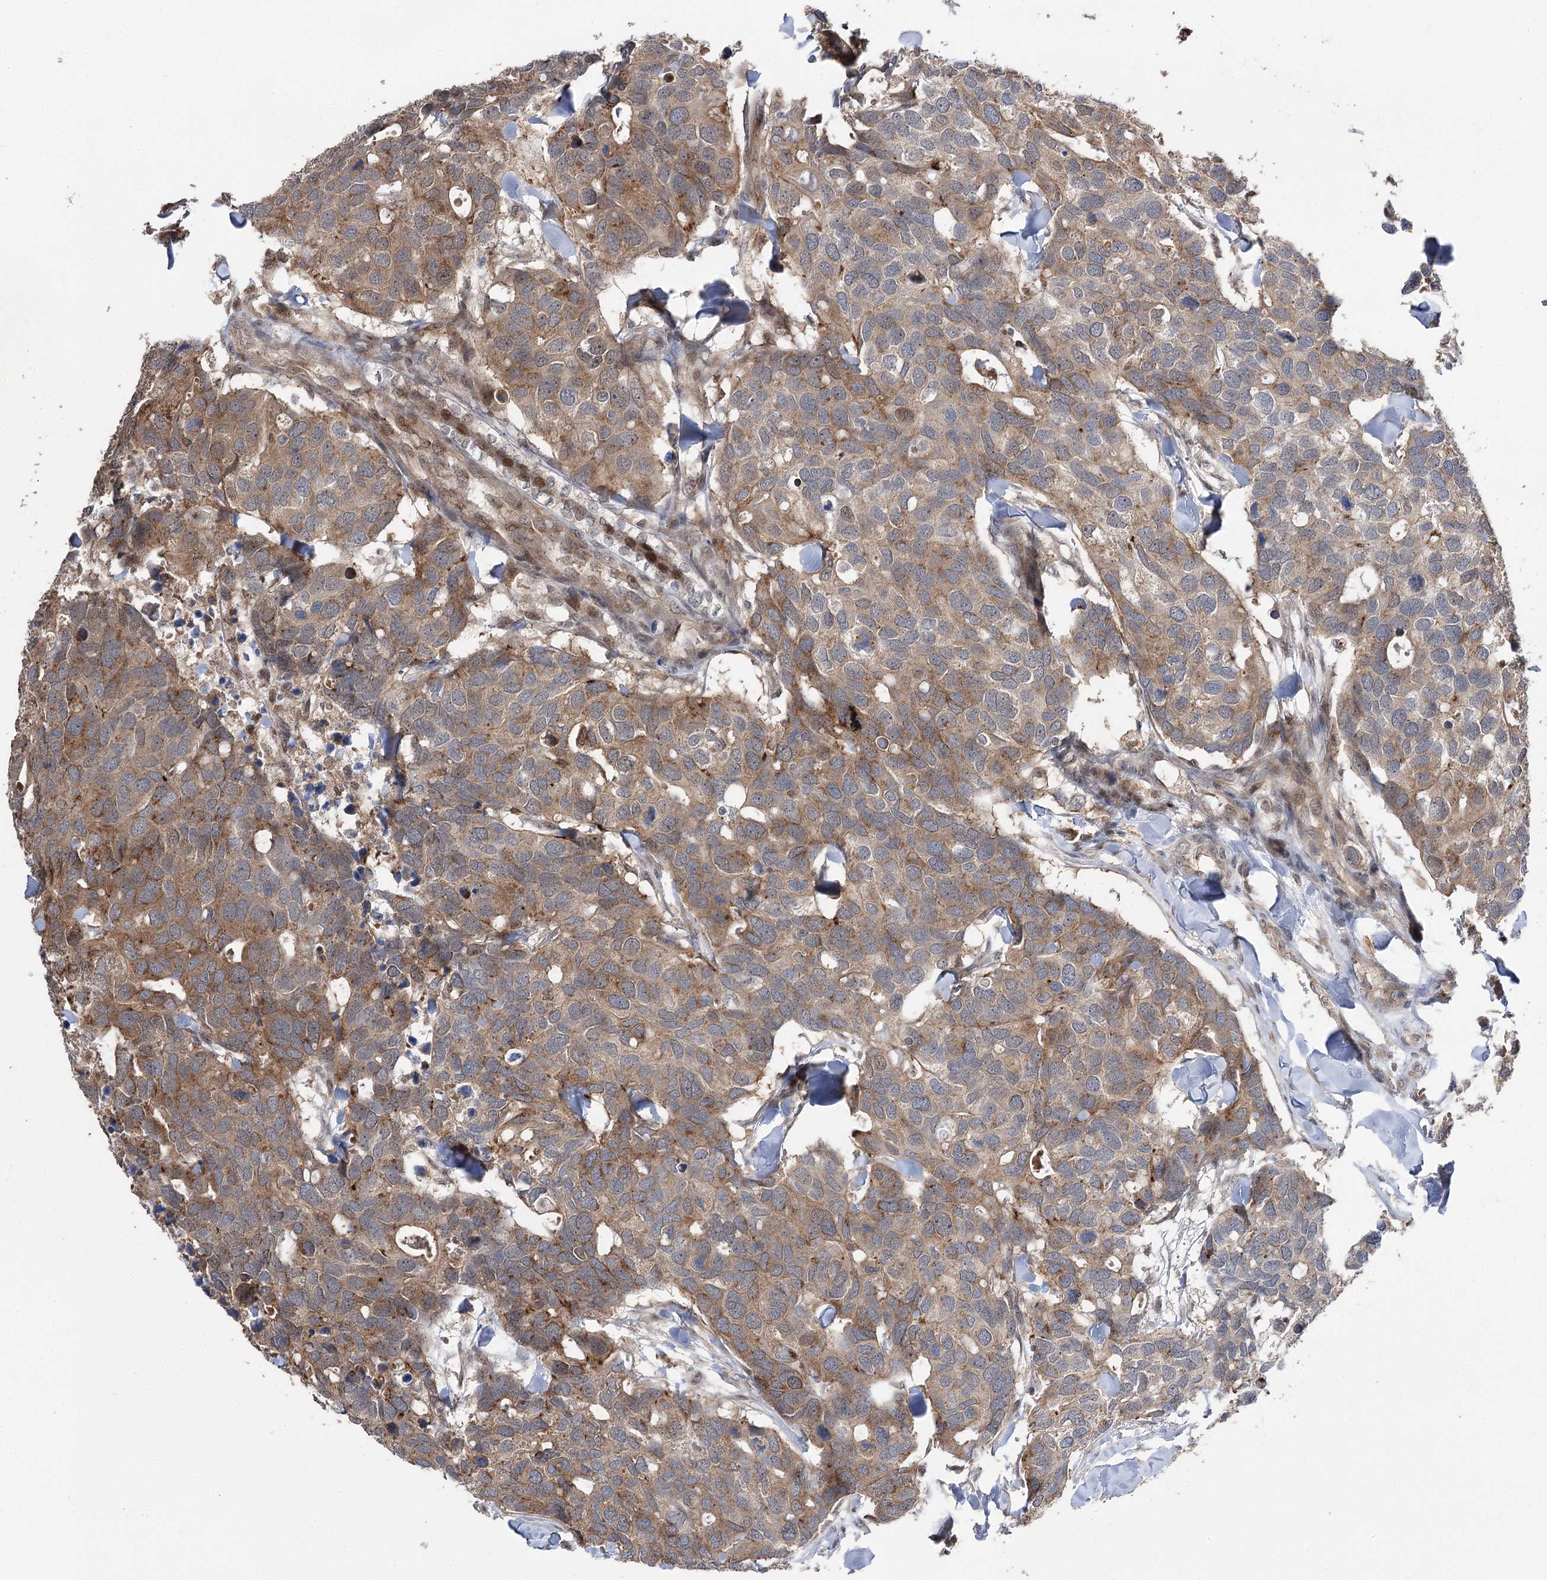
{"staining": {"intensity": "weak", "quantity": "25%-75%", "location": "cytoplasmic/membranous"}, "tissue": "breast cancer", "cell_type": "Tumor cells", "image_type": "cancer", "snomed": [{"axis": "morphology", "description": "Duct carcinoma"}, {"axis": "topography", "description": "Breast"}], "caption": "Immunohistochemical staining of human breast cancer demonstrates weak cytoplasmic/membranous protein staining in approximately 25%-75% of tumor cells.", "gene": "STX6", "patient": {"sex": "female", "age": 83}}